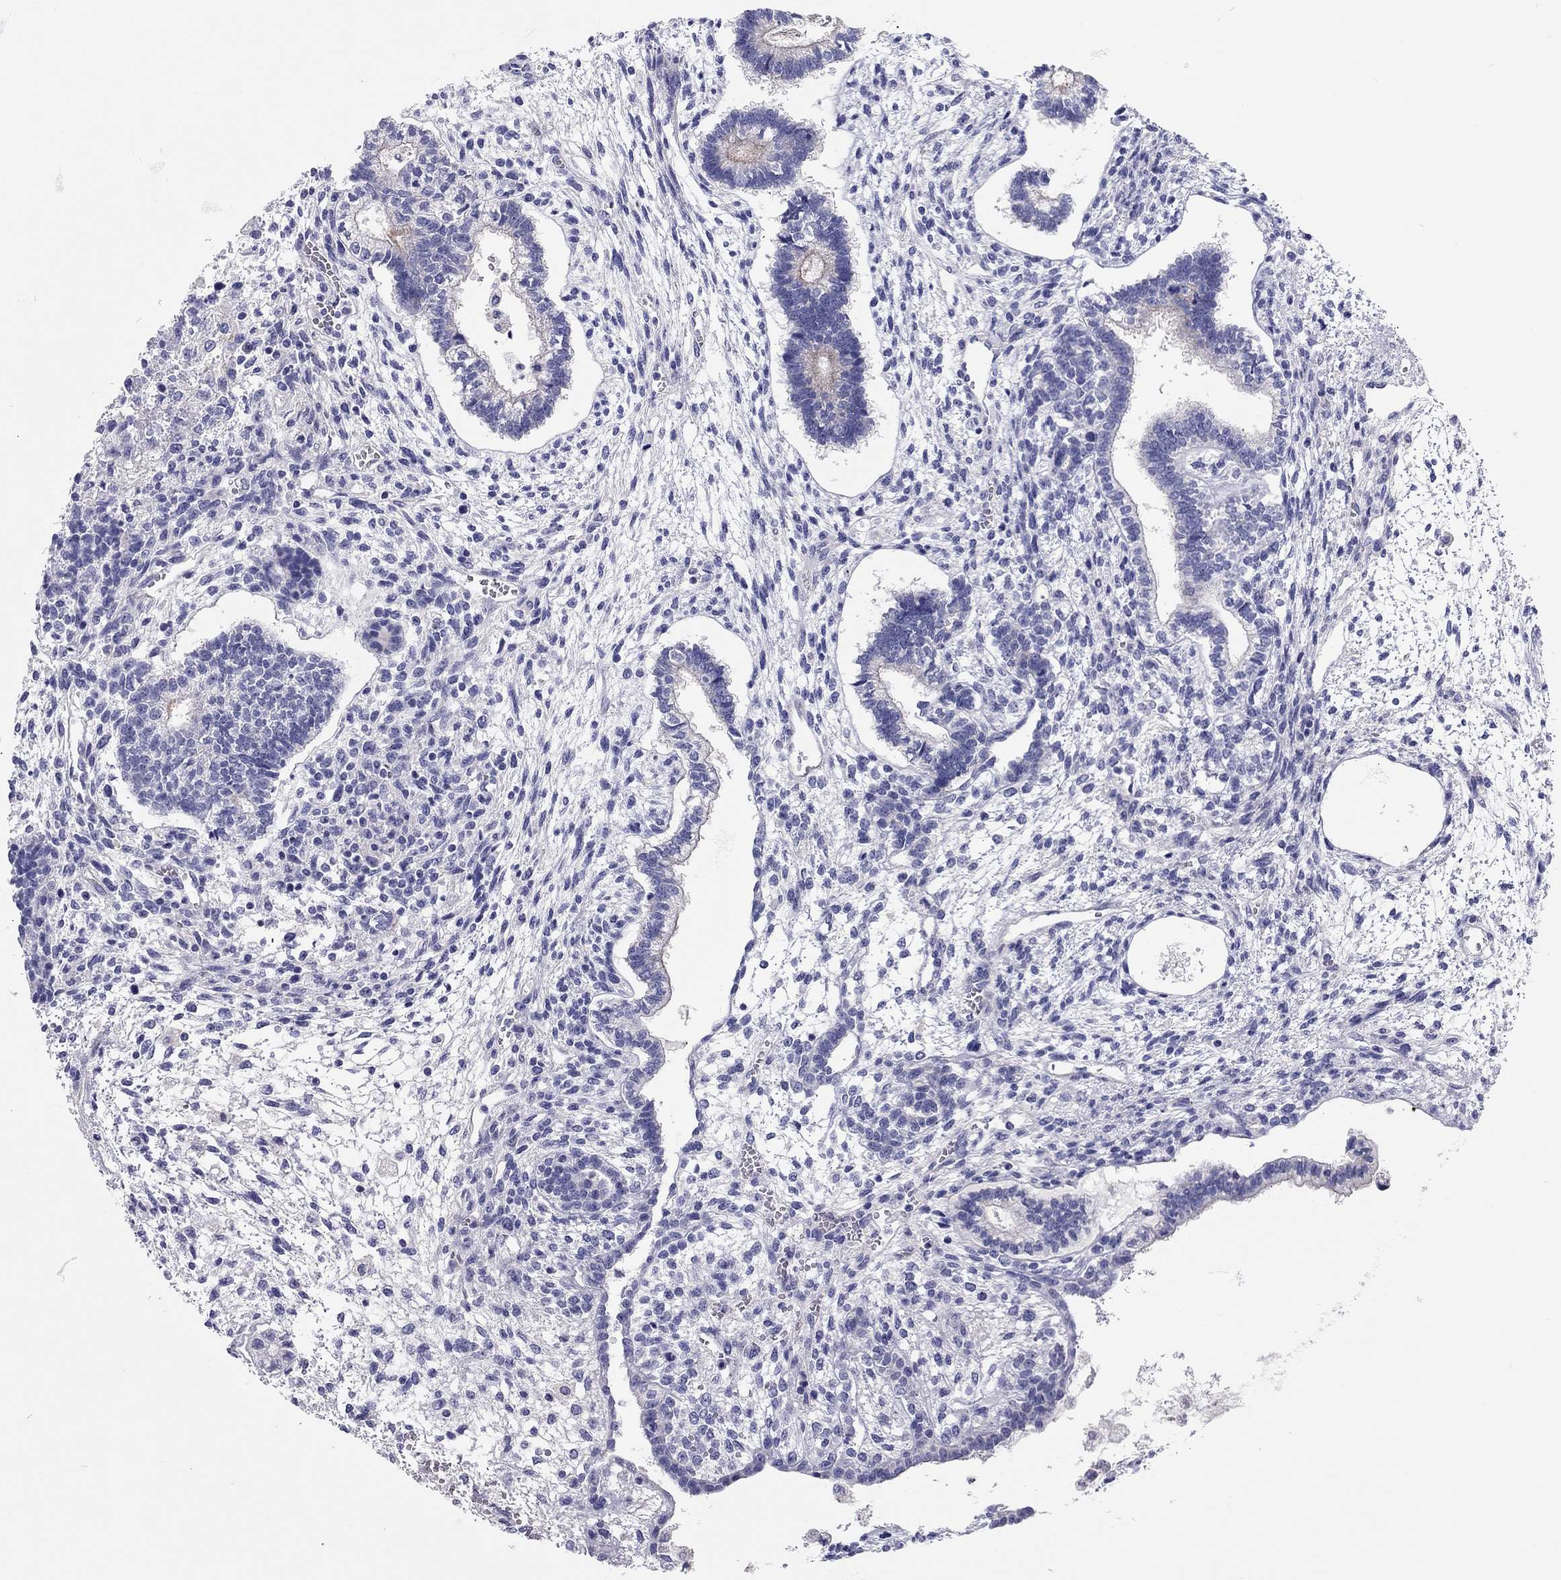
{"staining": {"intensity": "negative", "quantity": "none", "location": "none"}, "tissue": "testis cancer", "cell_type": "Tumor cells", "image_type": "cancer", "snomed": [{"axis": "morphology", "description": "Carcinoma, Embryonal, NOS"}, {"axis": "topography", "description": "Testis"}], "caption": "This micrograph is of testis cancer stained with immunohistochemistry (IHC) to label a protein in brown with the nuclei are counter-stained blue. There is no positivity in tumor cells.", "gene": "SCARB1", "patient": {"sex": "male", "age": 37}}